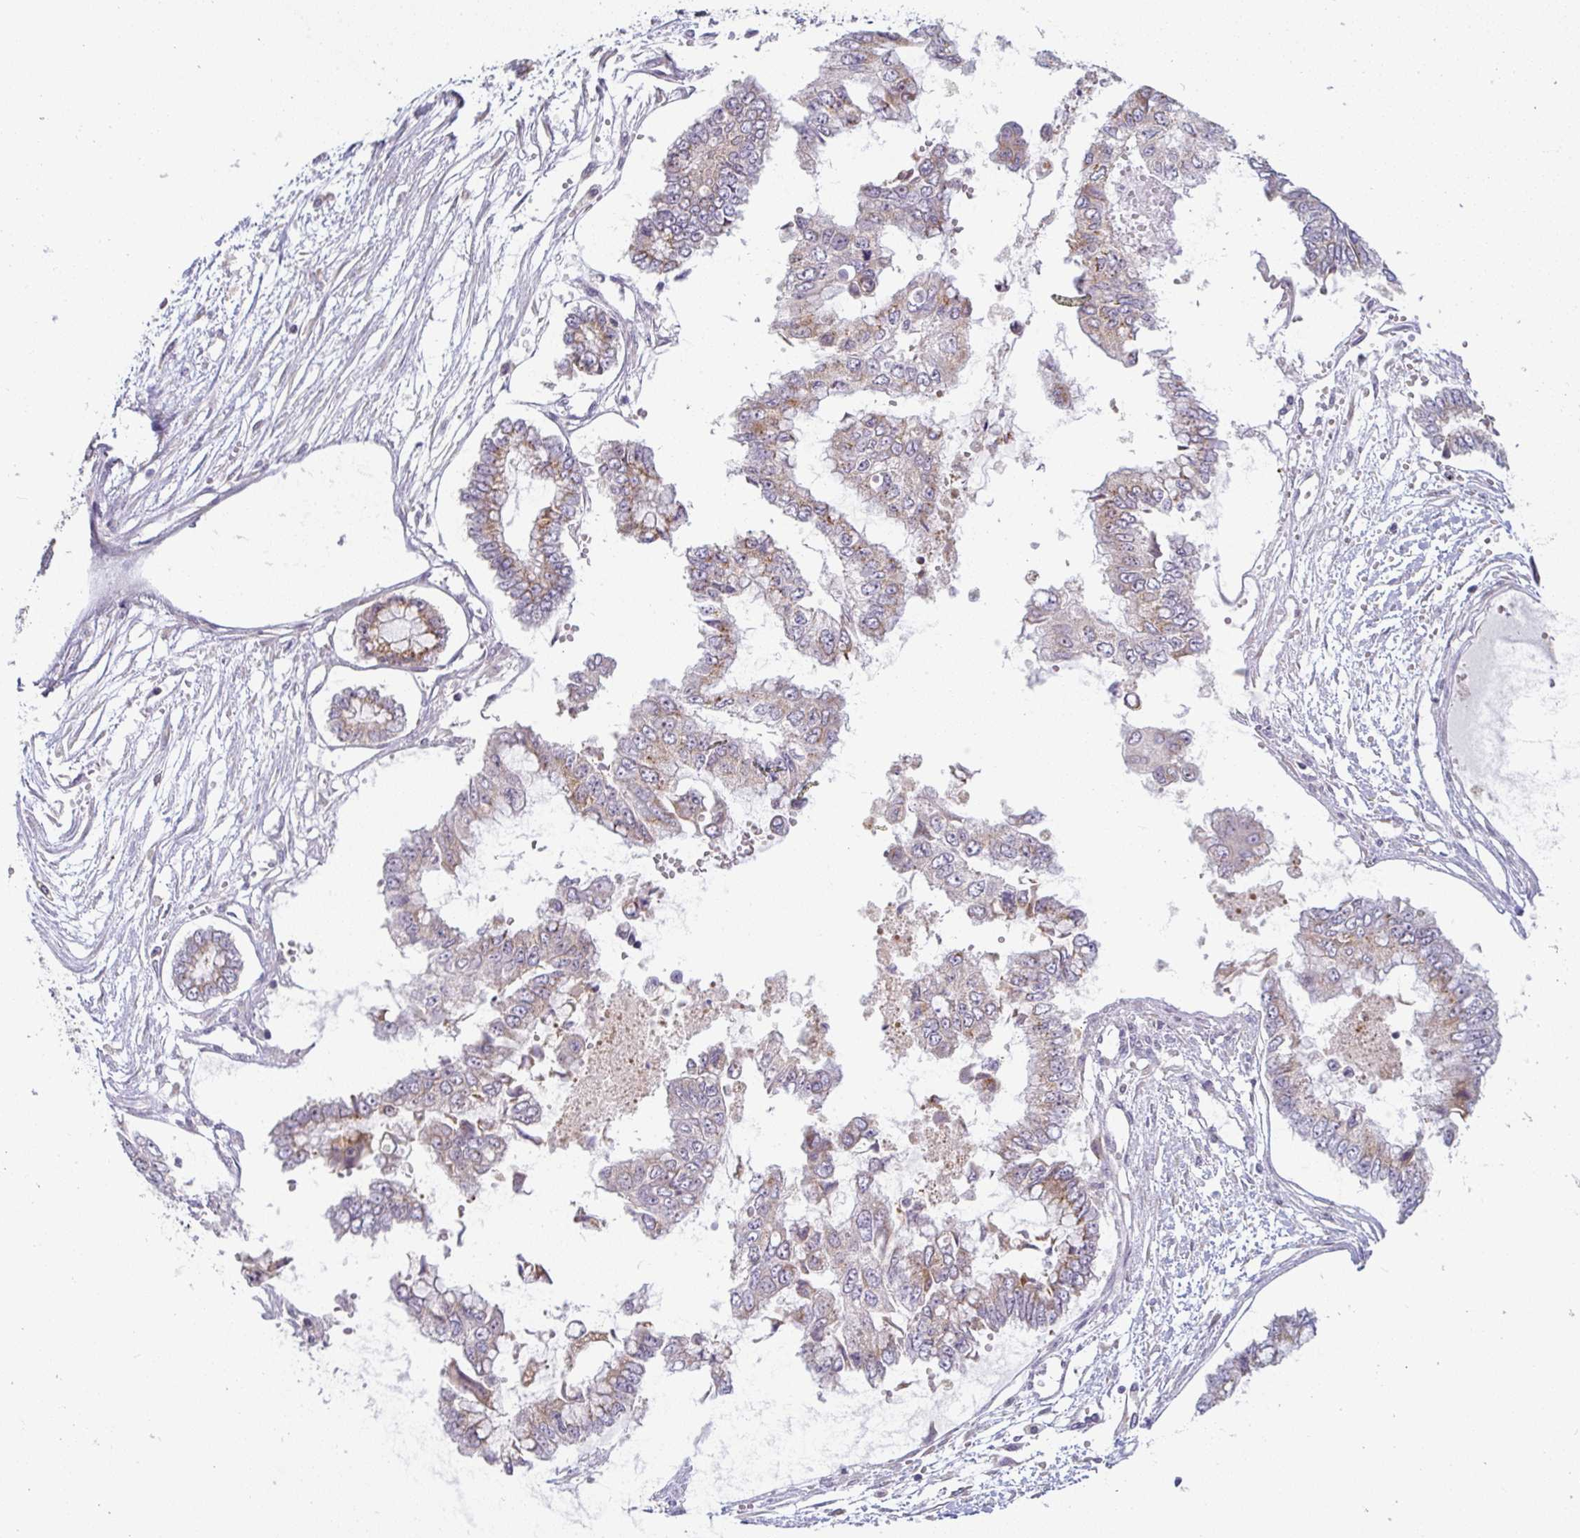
{"staining": {"intensity": "moderate", "quantity": "25%-75%", "location": "cytoplasmic/membranous"}, "tissue": "ovarian cancer", "cell_type": "Tumor cells", "image_type": "cancer", "snomed": [{"axis": "morphology", "description": "Cystadenocarcinoma, mucinous, NOS"}, {"axis": "topography", "description": "Ovary"}], "caption": "Ovarian mucinous cystadenocarcinoma stained with DAB (3,3'-diaminobenzidine) immunohistochemistry reveals medium levels of moderate cytoplasmic/membranous expression in approximately 25%-75% of tumor cells.", "gene": "MOB1A", "patient": {"sex": "female", "age": 72}}